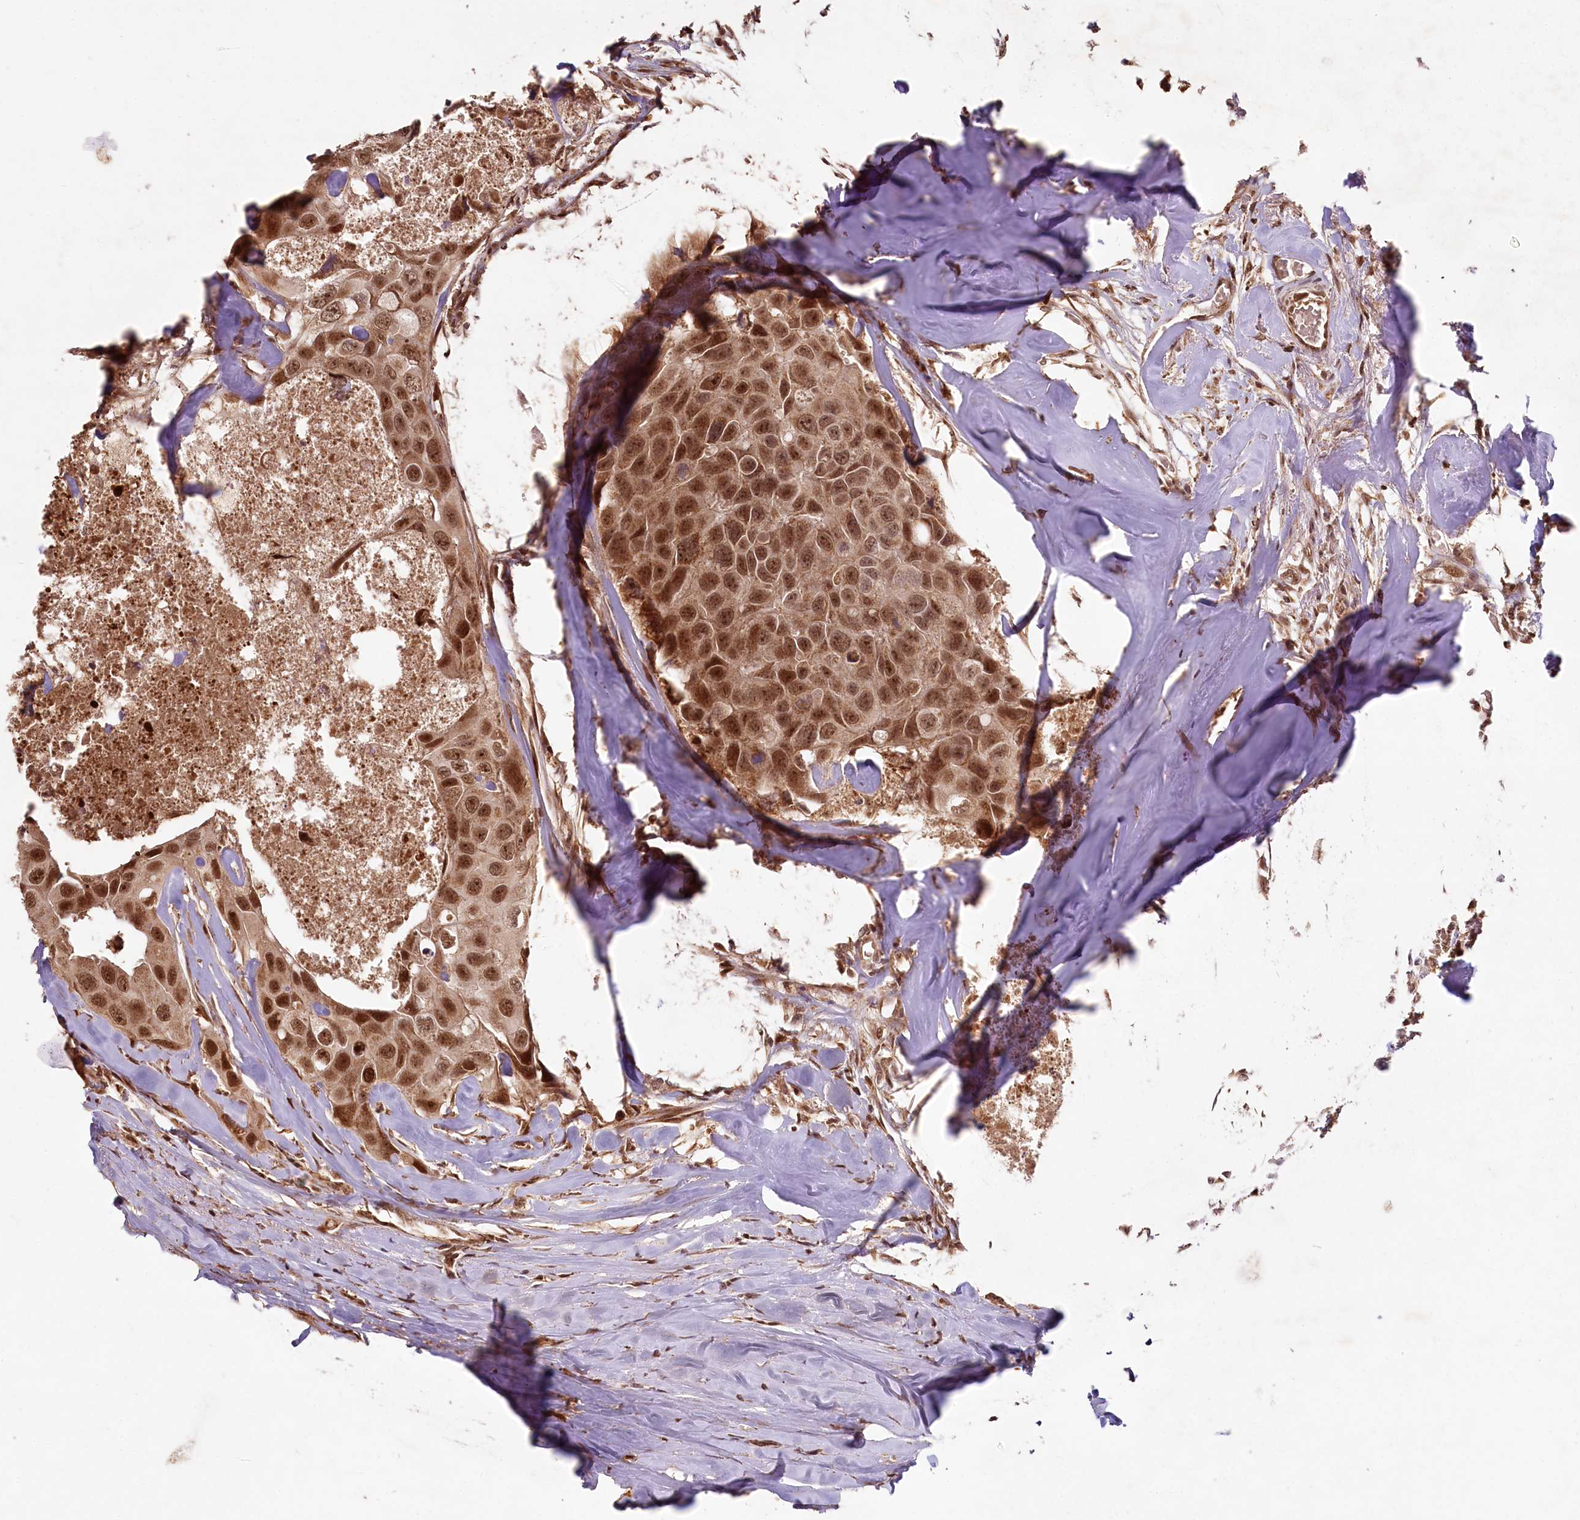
{"staining": {"intensity": "strong", "quantity": ">75%", "location": "cytoplasmic/membranous,nuclear"}, "tissue": "head and neck cancer", "cell_type": "Tumor cells", "image_type": "cancer", "snomed": [{"axis": "morphology", "description": "Adenocarcinoma, NOS"}, {"axis": "morphology", "description": "Adenocarcinoma, metastatic, NOS"}, {"axis": "topography", "description": "Head-Neck"}], "caption": "Adenocarcinoma (head and neck) tissue displays strong cytoplasmic/membranous and nuclear expression in about >75% of tumor cells, visualized by immunohistochemistry.", "gene": "MICU1", "patient": {"sex": "male", "age": 75}}